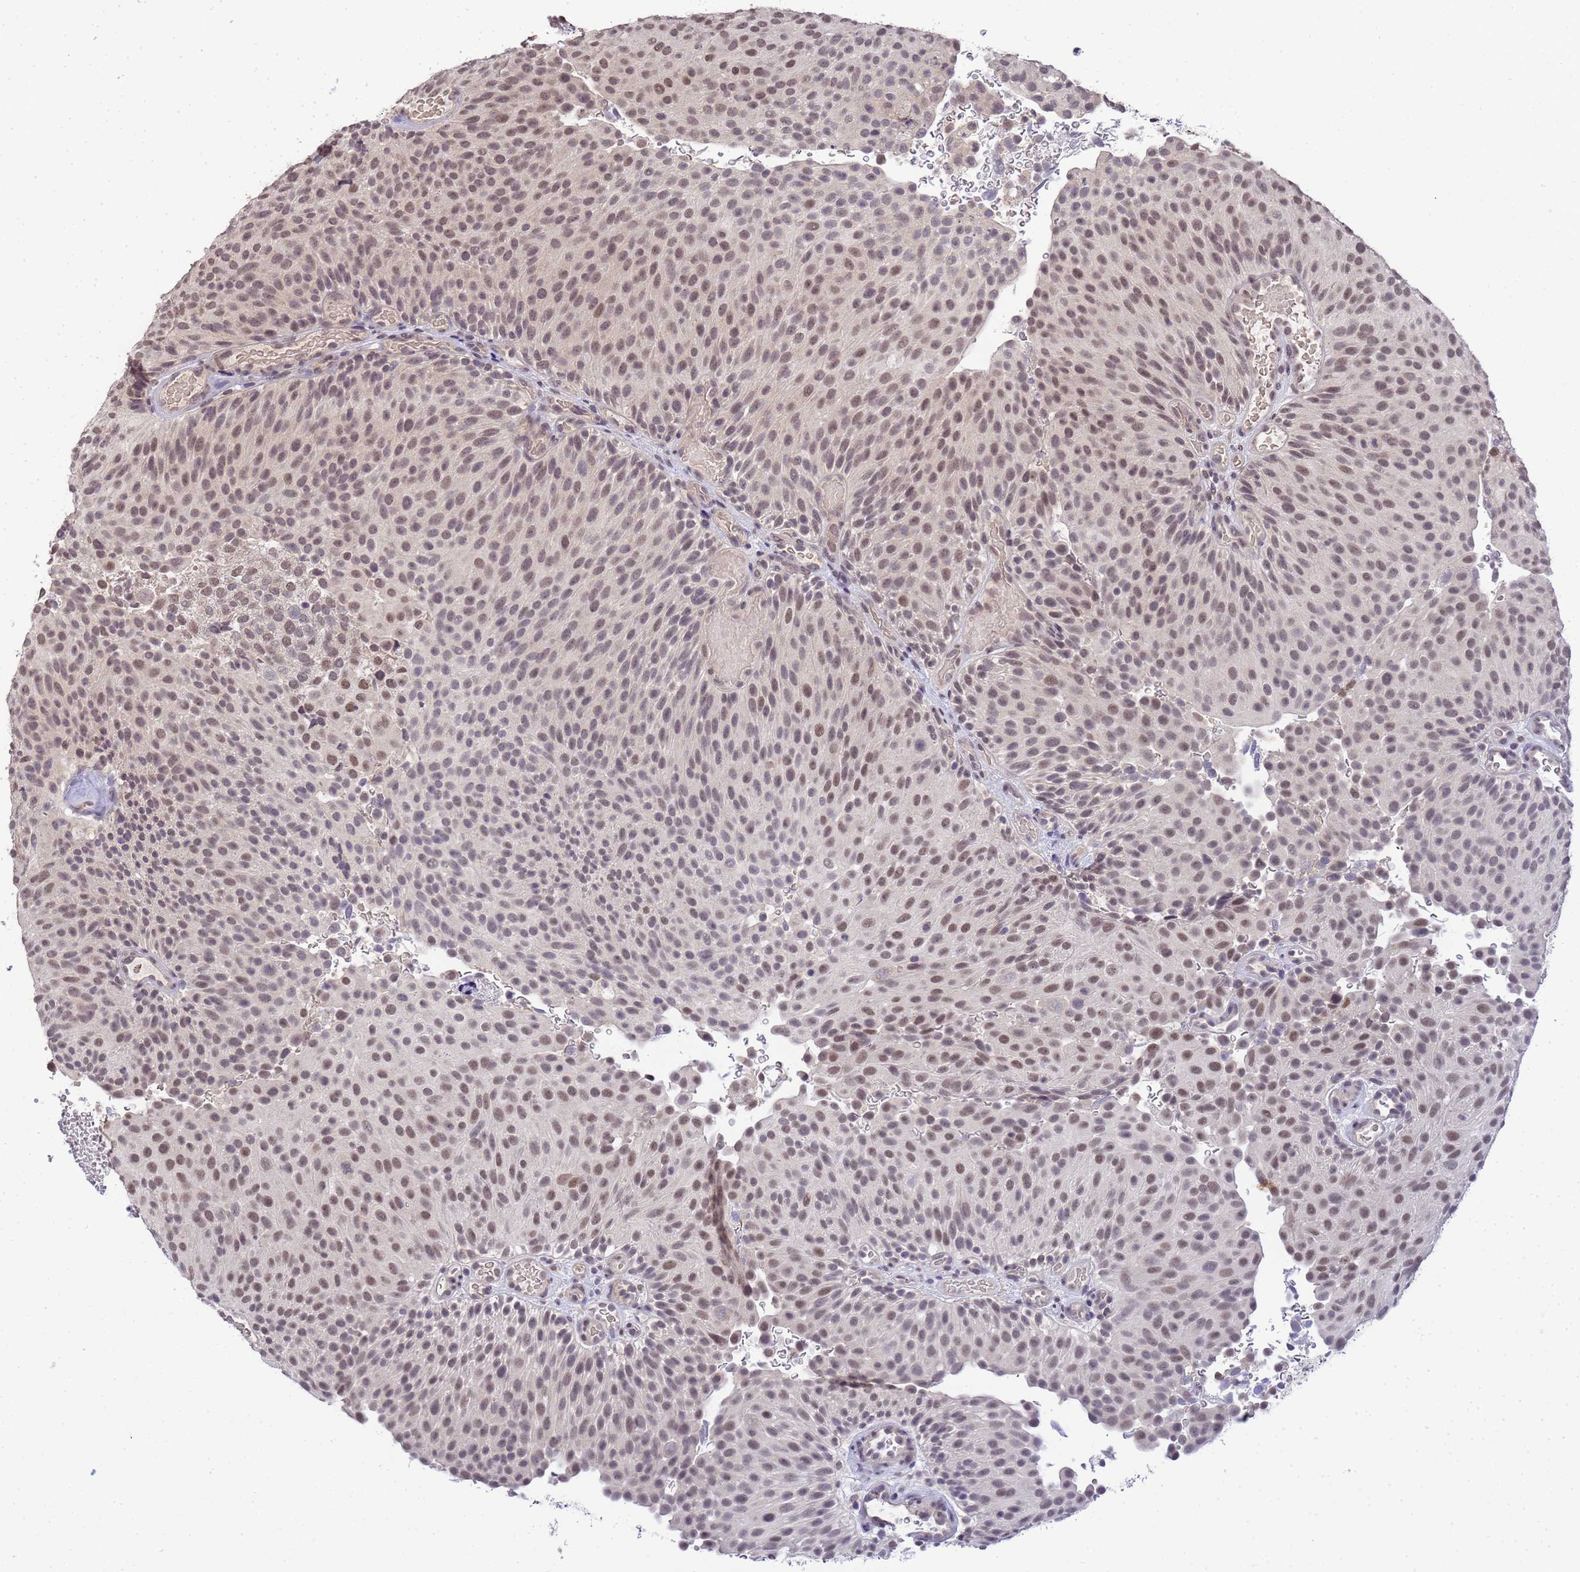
{"staining": {"intensity": "moderate", "quantity": "25%-75%", "location": "nuclear"}, "tissue": "urothelial cancer", "cell_type": "Tumor cells", "image_type": "cancer", "snomed": [{"axis": "morphology", "description": "Urothelial carcinoma, Low grade"}, {"axis": "topography", "description": "Urinary bladder"}], "caption": "High-power microscopy captured an immunohistochemistry (IHC) photomicrograph of urothelial cancer, revealing moderate nuclear expression in about 25%-75% of tumor cells.", "gene": "MYL7", "patient": {"sex": "male", "age": 78}}